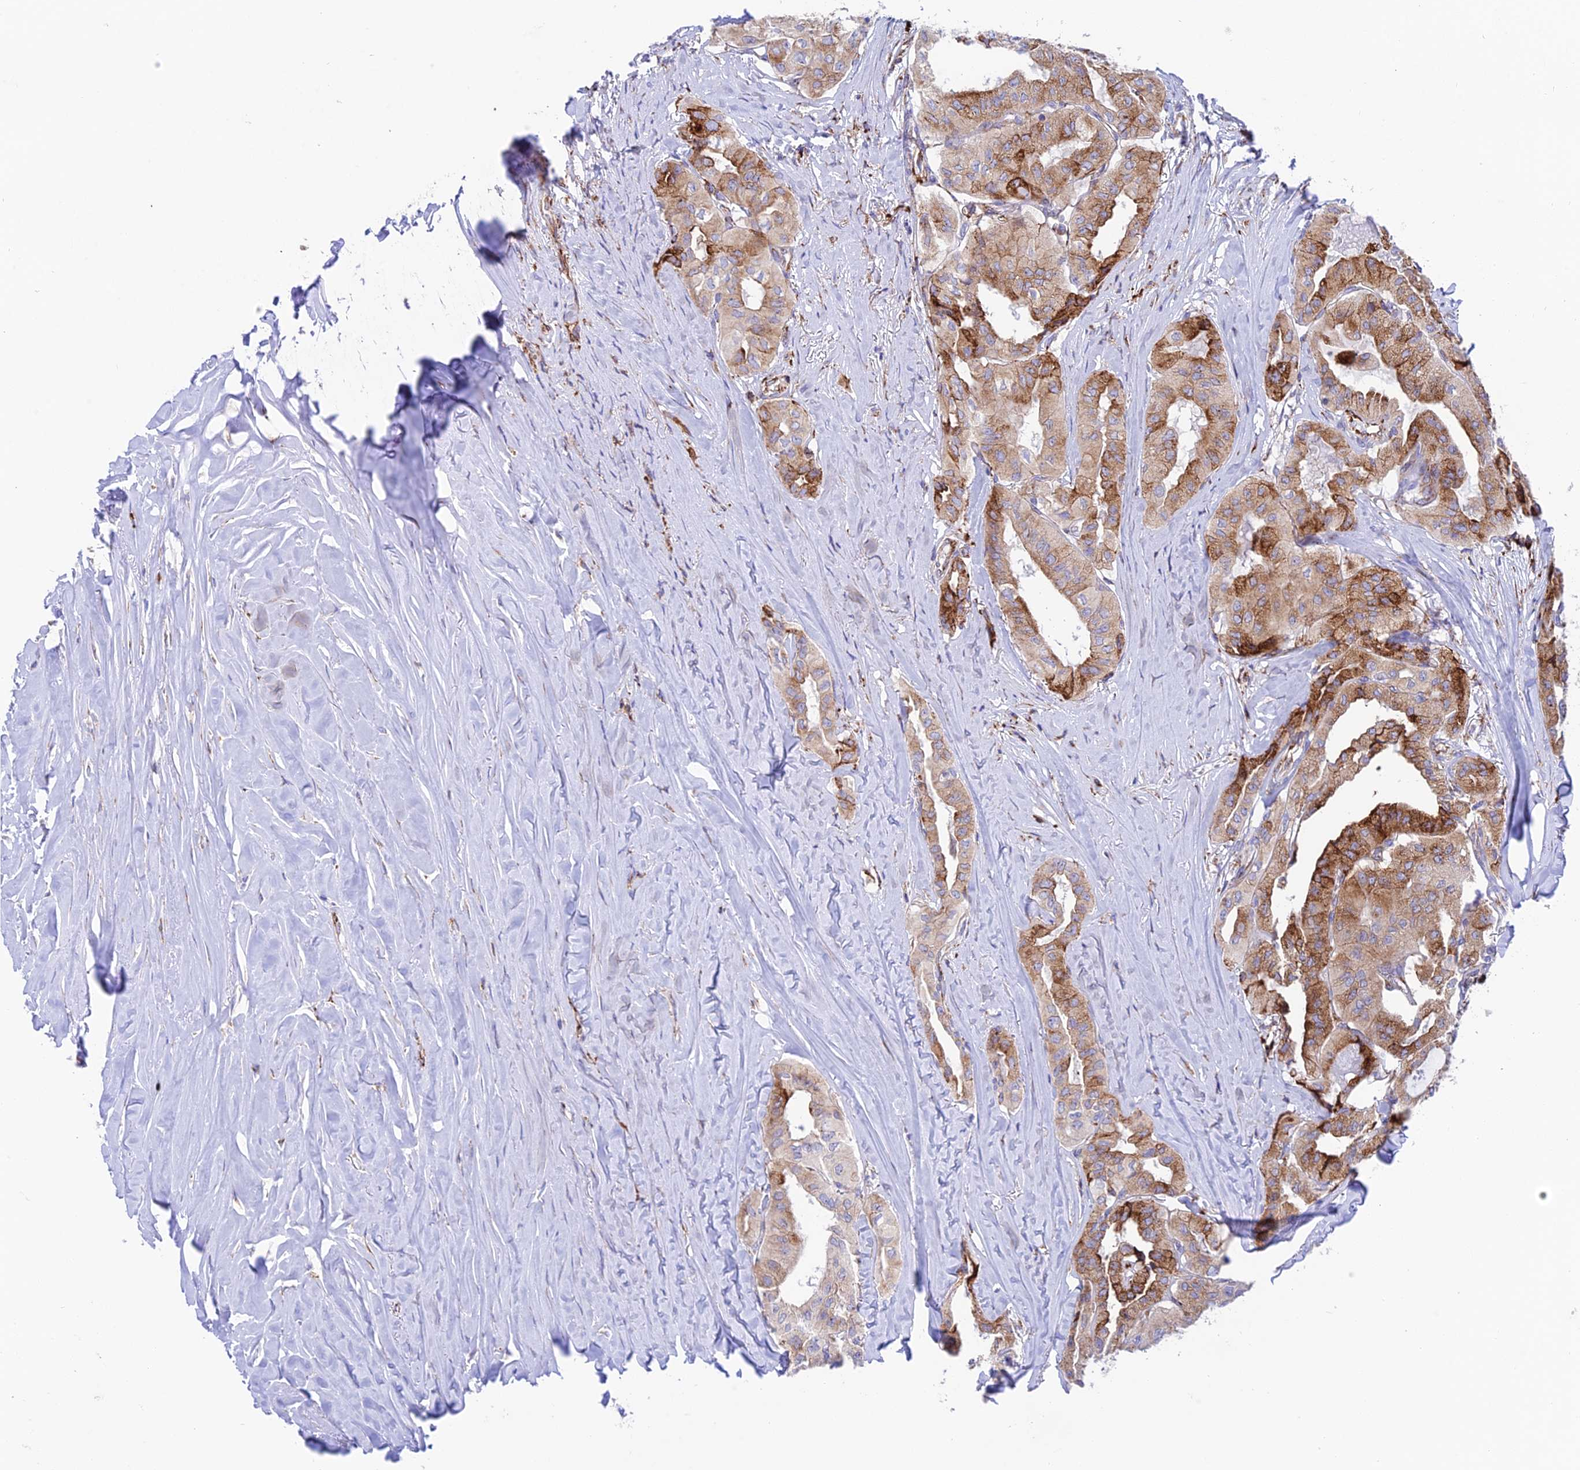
{"staining": {"intensity": "strong", "quantity": "<25%", "location": "cytoplasmic/membranous"}, "tissue": "thyroid cancer", "cell_type": "Tumor cells", "image_type": "cancer", "snomed": [{"axis": "morphology", "description": "Papillary adenocarcinoma, NOS"}, {"axis": "topography", "description": "Thyroid gland"}], "caption": "About <25% of tumor cells in papillary adenocarcinoma (thyroid) show strong cytoplasmic/membranous protein staining as visualized by brown immunohistochemical staining.", "gene": "TUBGCP6", "patient": {"sex": "female", "age": 59}}